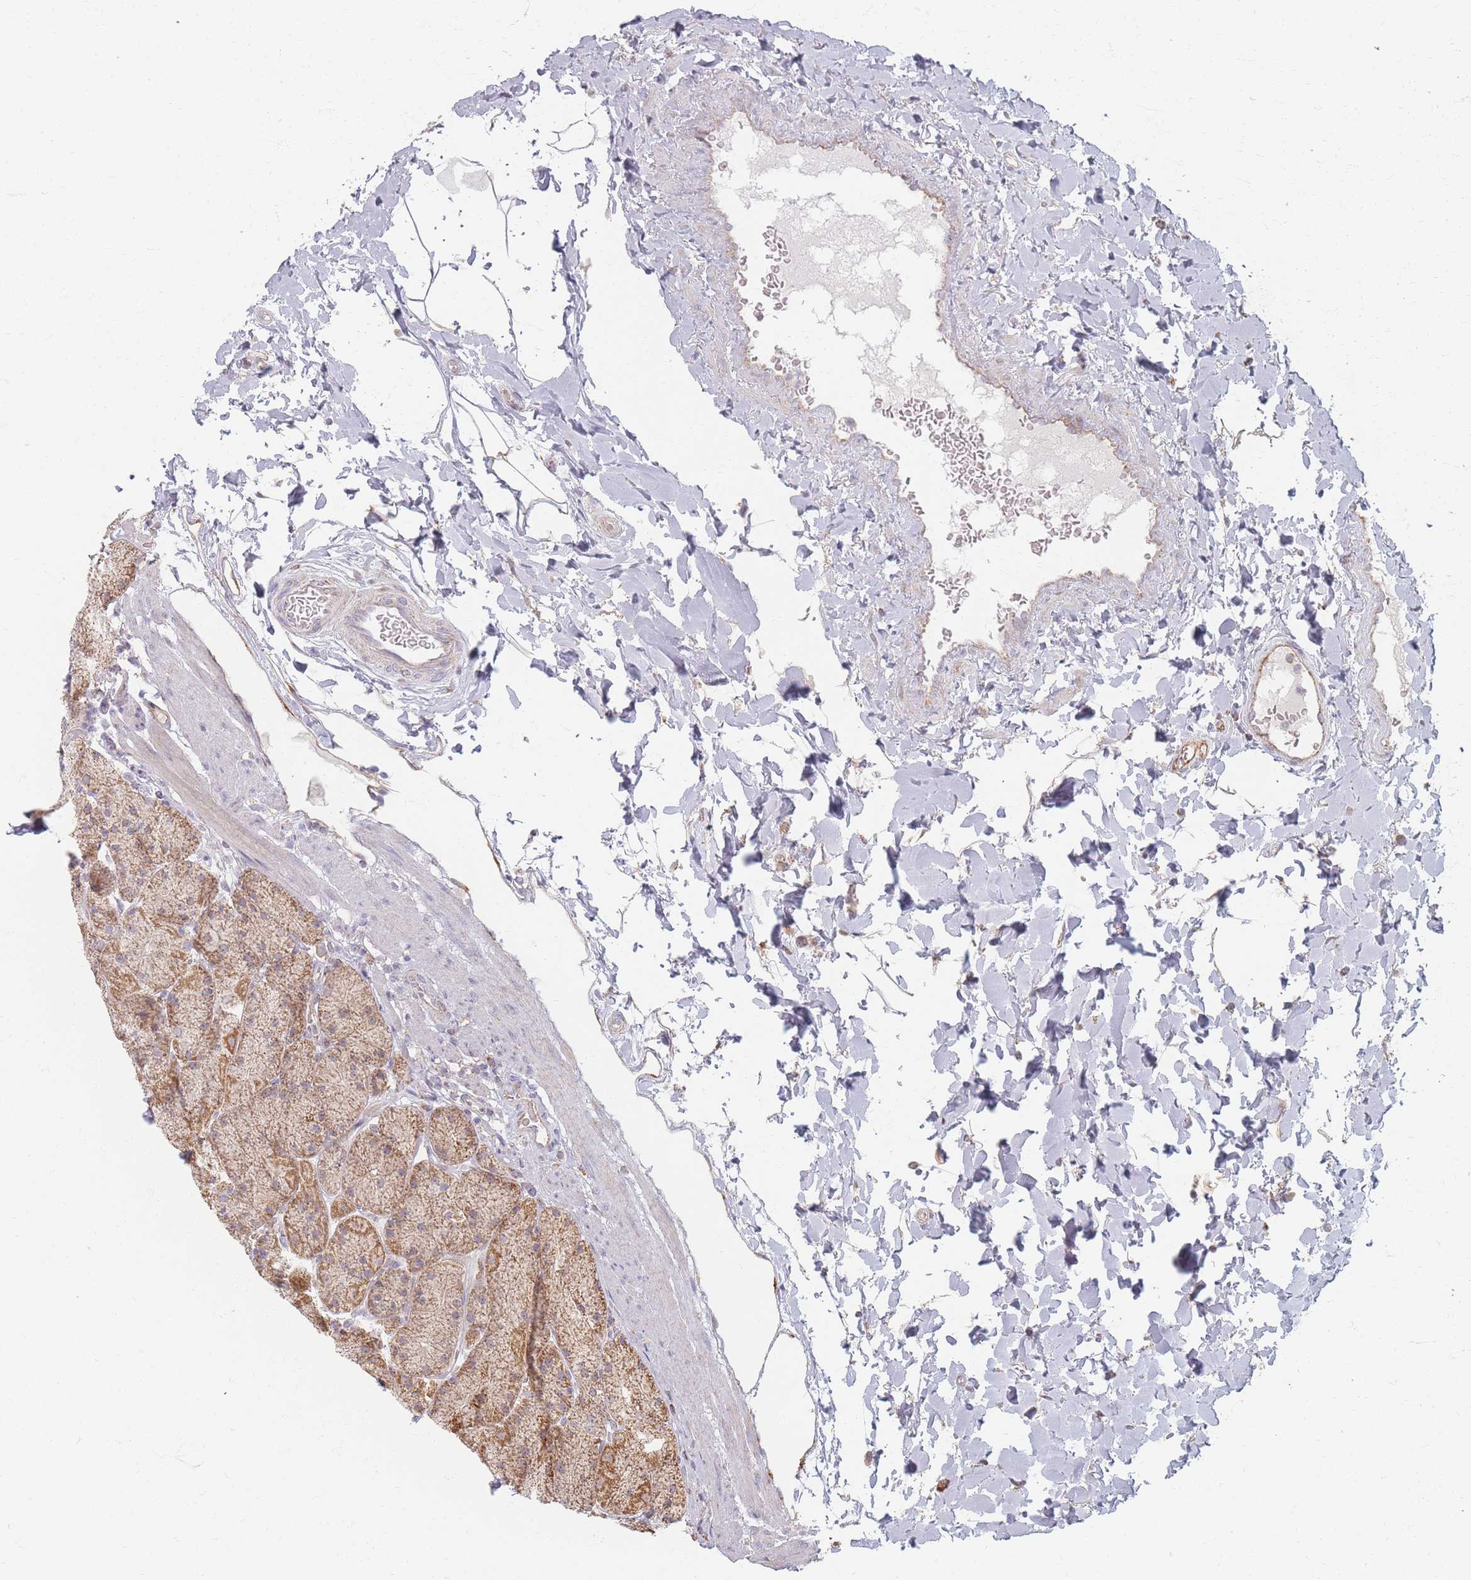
{"staining": {"intensity": "moderate", "quantity": ">75%", "location": "cytoplasmic/membranous"}, "tissue": "stomach", "cell_type": "Glandular cells", "image_type": "normal", "snomed": [{"axis": "morphology", "description": "Normal tissue, NOS"}, {"axis": "topography", "description": "Stomach, upper"}, {"axis": "topography", "description": "Stomach, lower"}], "caption": "Immunohistochemistry image of benign stomach: stomach stained using immunohistochemistry (IHC) shows medium levels of moderate protein expression localized specifically in the cytoplasmic/membranous of glandular cells, appearing as a cytoplasmic/membranous brown color.", "gene": "ESRP2", "patient": {"sex": "male", "age": 67}}